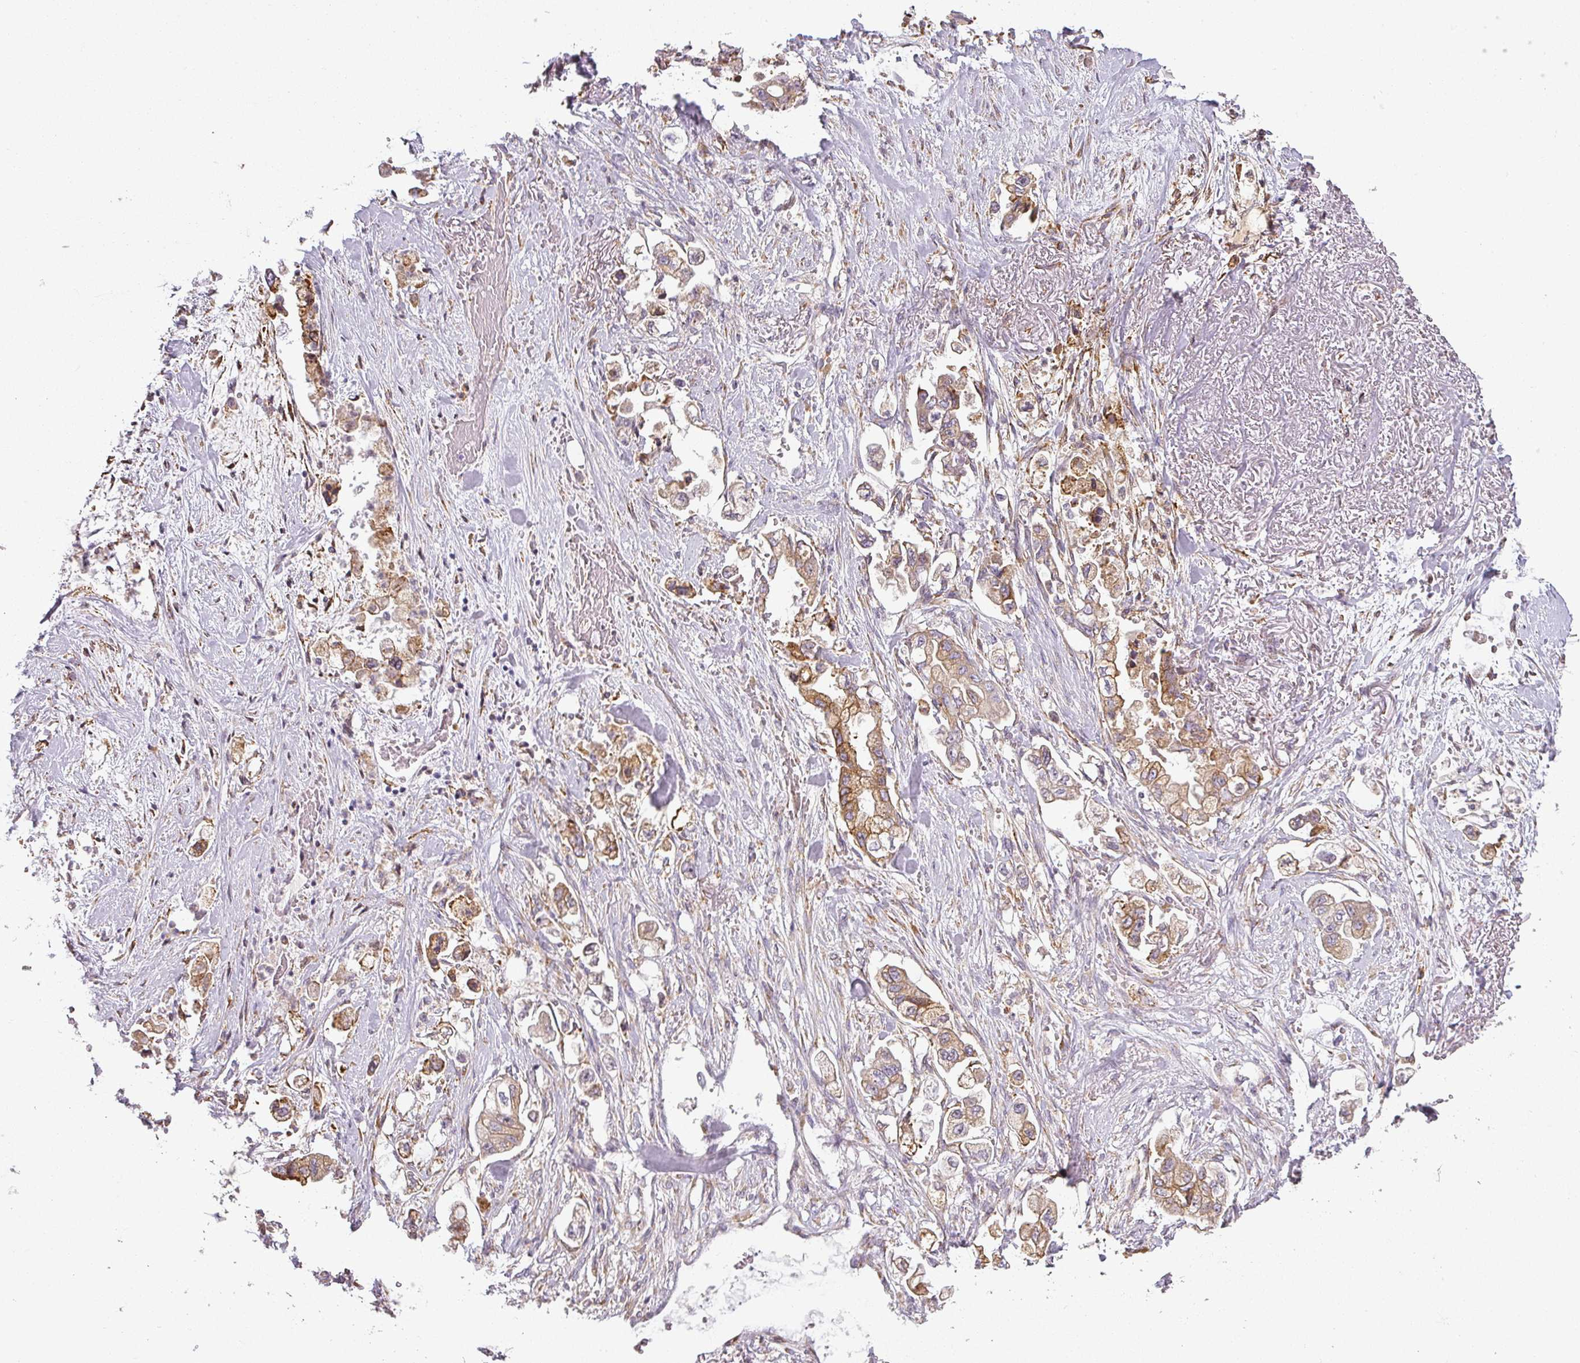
{"staining": {"intensity": "moderate", "quantity": ">75%", "location": "cytoplasmic/membranous"}, "tissue": "stomach cancer", "cell_type": "Tumor cells", "image_type": "cancer", "snomed": [{"axis": "morphology", "description": "Adenocarcinoma, NOS"}, {"axis": "topography", "description": "Stomach"}], "caption": "Immunohistochemical staining of human stomach adenocarcinoma demonstrates medium levels of moderate cytoplasmic/membranous protein staining in about >75% of tumor cells. (Brightfield microscopy of DAB IHC at high magnification).", "gene": "CCDC144A", "patient": {"sex": "male", "age": 62}}